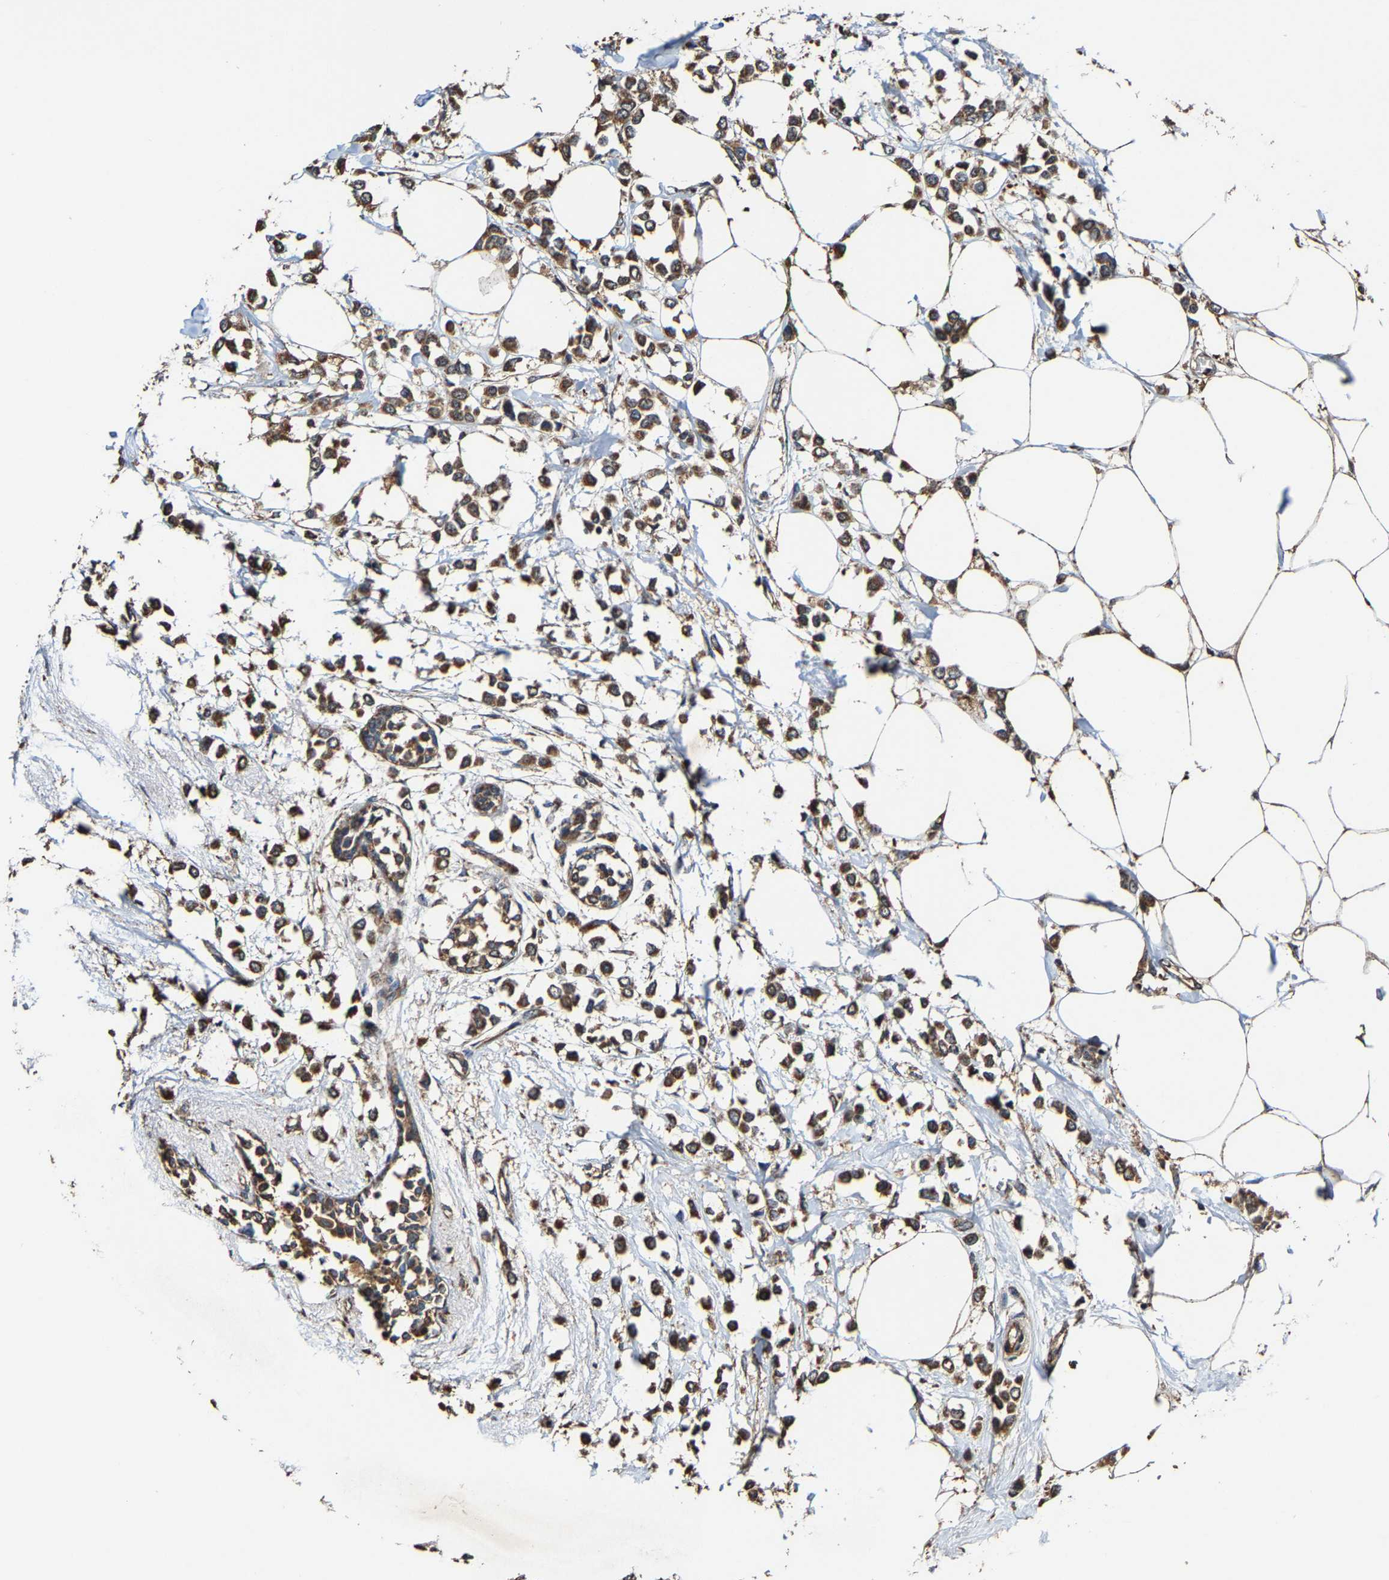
{"staining": {"intensity": "moderate", "quantity": ">75%", "location": "cytoplasmic/membranous"}, "tissue": "breast cancer", "cell_type": "Tumor cells", "image_type": "cancer", "snomed": [{"axis": "morphology", "description": "Lobular carcinoma"}, {"axis": "topography", "description": "Breast"}], "caption": "A medium amount of moderate cytoplasmic/membranous staining is present in about >75% of tumor cells in breast cancer (lobular carcinoma) tissue.", "gene": "GFRA3", "patient": {"sex": "female", "age": 51}}